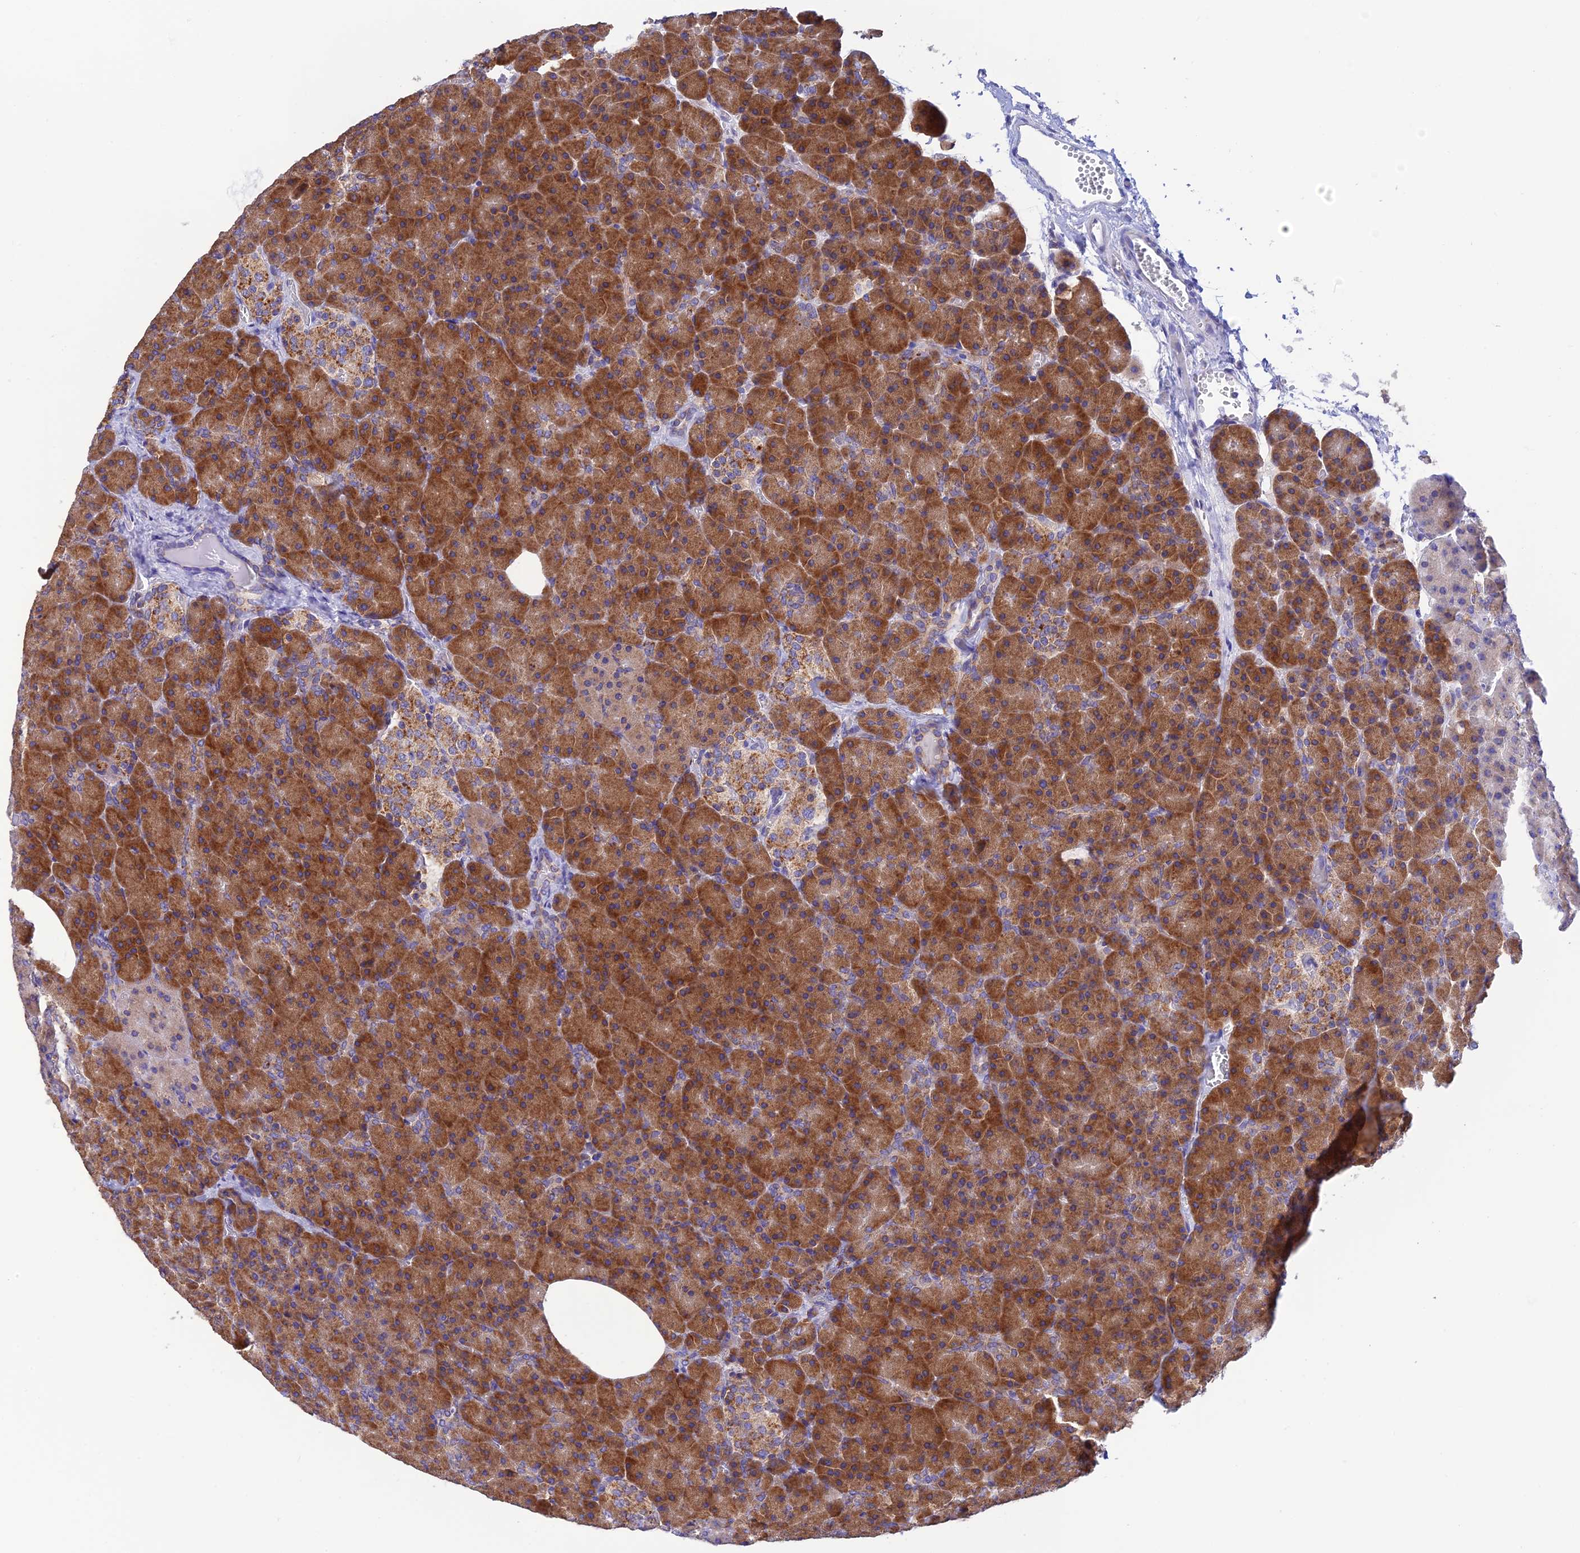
{"staining": {"intensity": "strong", "quantity": ">75%", "location": "cytoplasmic/membranous"}, "tissue": "pancreas", "cell_type": "Exocrine glandular cells", "image_type": "normal", "snomed": [{"axis": "morphology", "description": "Normal tissue, NOS"}, {"axis": "morphology", "description": "Carcinoid, malignant, NOS"}, {"axis": "topography", "description": "Pancreas"}], "caption": "Protein expression analysis of normal pancreas demonstrates strong cytoplasmic/membranous staining in about >75% of exocrine glandular cells.", "gene": "ENSG00000255439", "patient": {"sex": "female", "age": 35}}